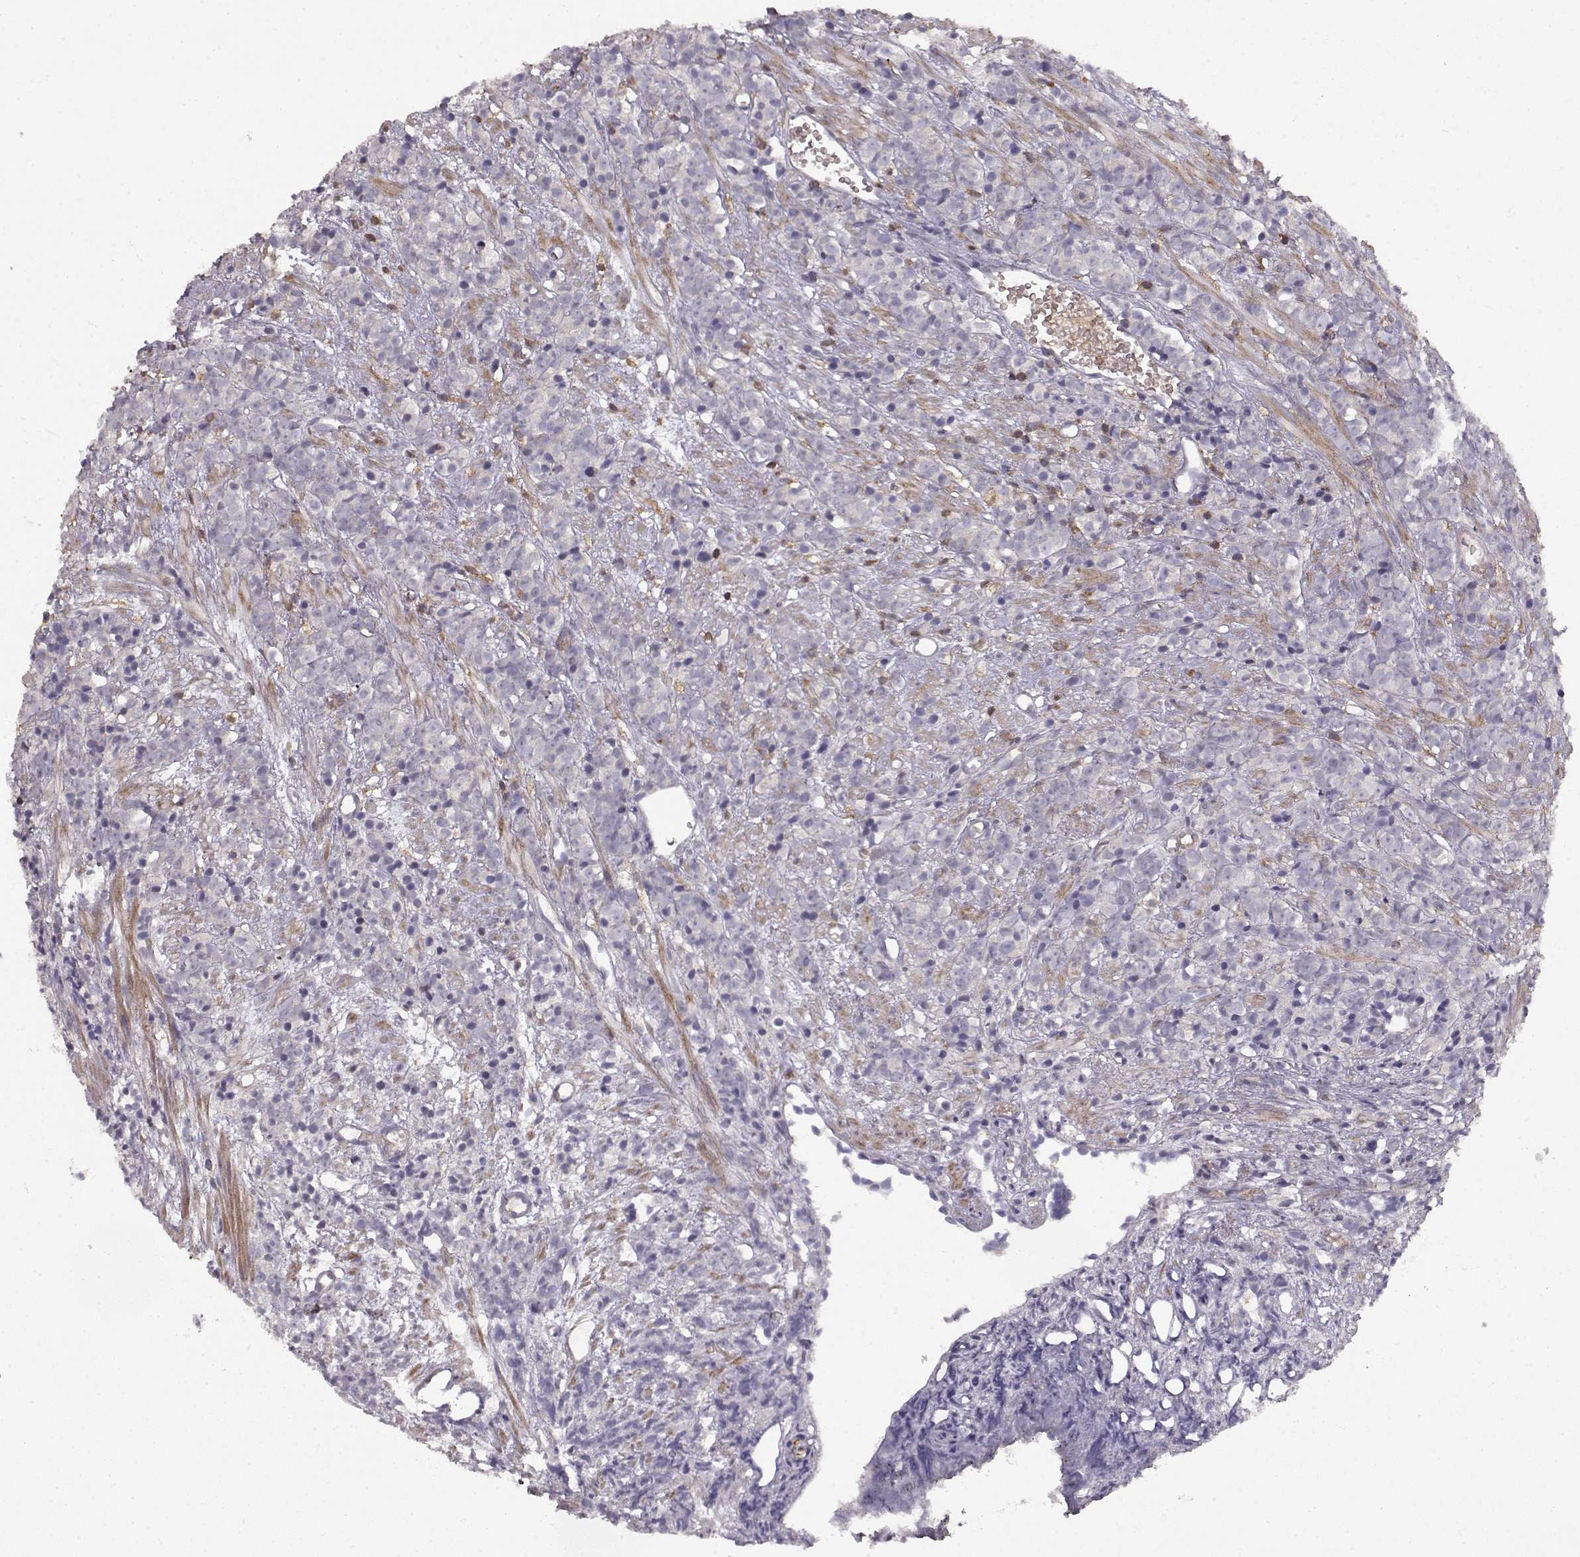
{"staining": {"intensity": "negative", "quantity": "none", "location": "none"}, "tissue": "prostate cancer", "cell_type": "Tumor cells", "image_type": "cancer", "snomed": [{"axis": "morphology", "description": "Adenocarcinoma, High grade"}, {"axis": "topography", "description": "Prostate"}], "caption": "This is an immunohistochemistry (IHC) image of human prostate cancer (adenocarcinoma (high-grade)). There is no positivity in tumor cells.", "gene": "VAV1", "patient": {"sex": "male", "age": 81}}